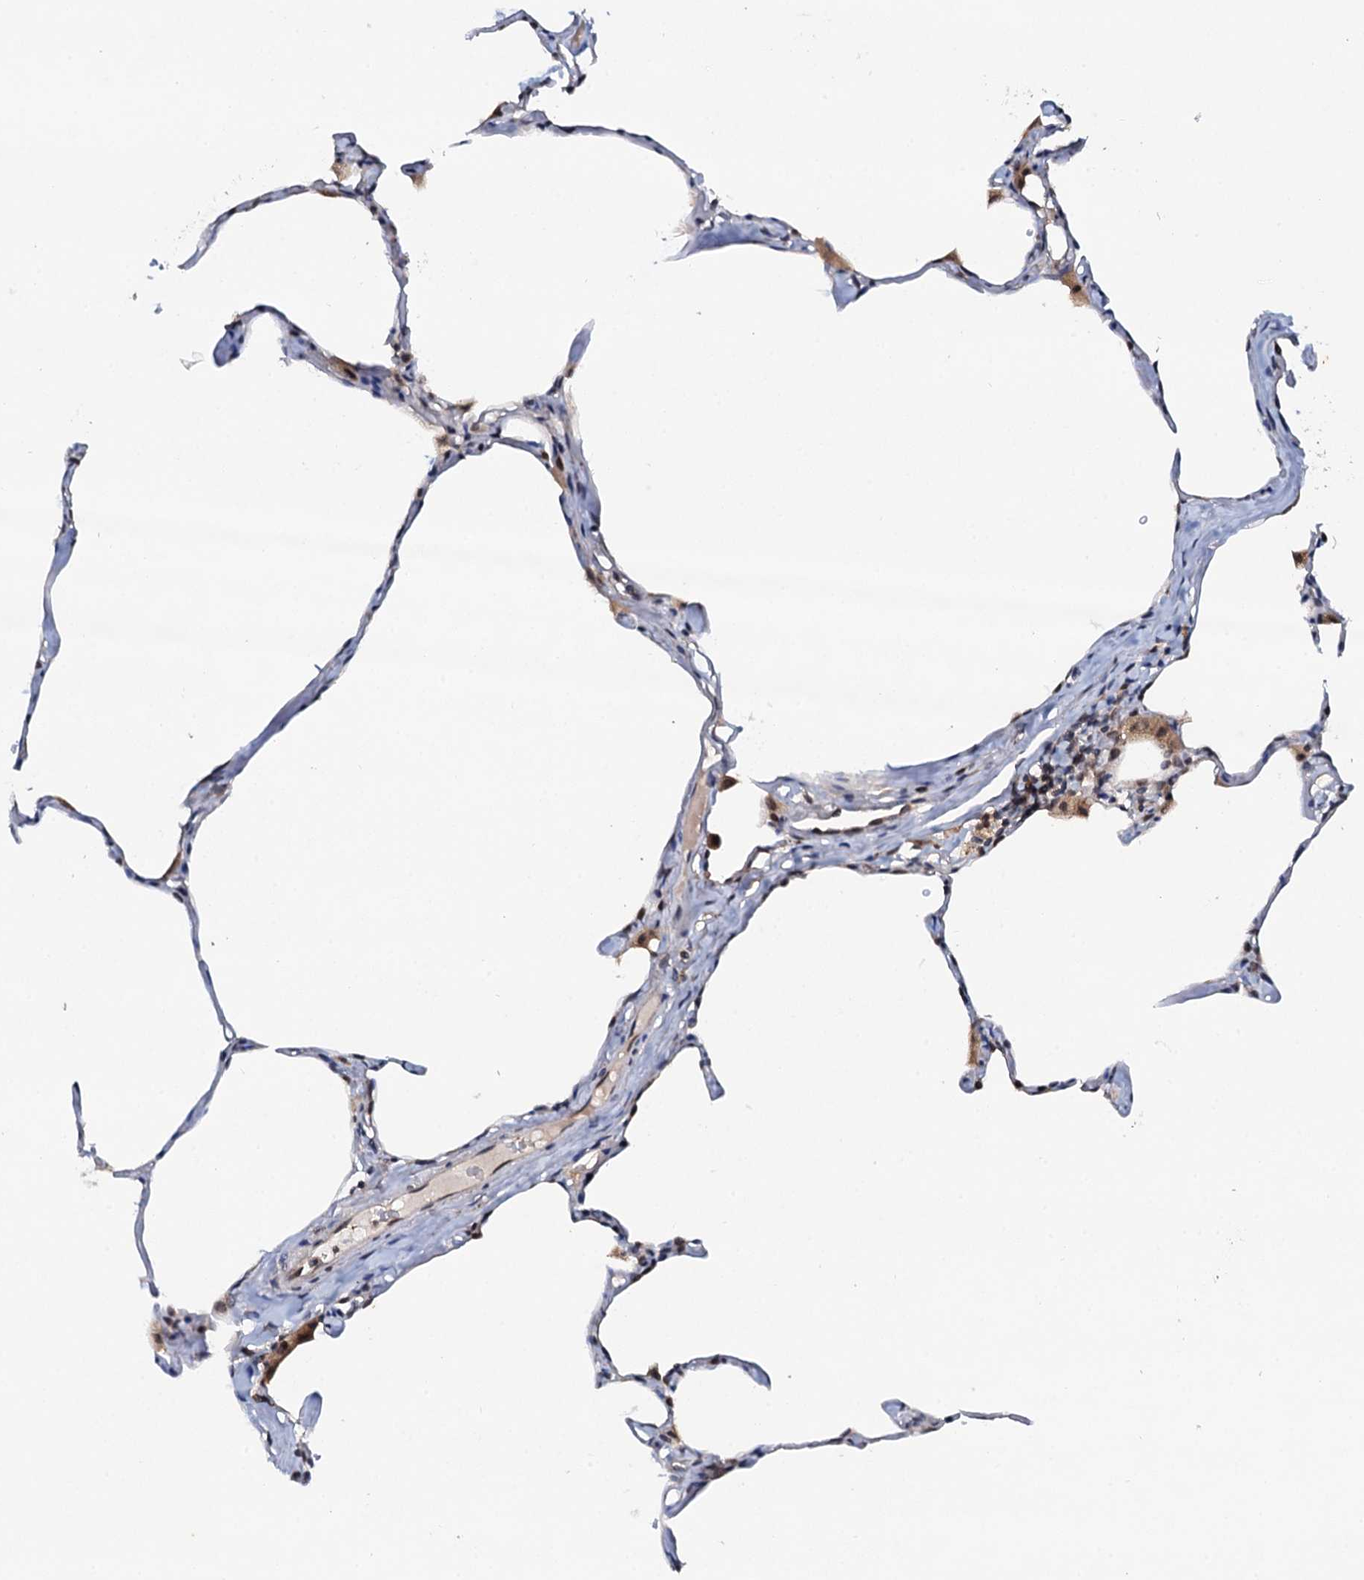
{"staining": {"intensity": "moderate", "quantity": "<25%", "location": "cytoplasmic/membranous"}, "tissue": "lung", "cell_type": "Alveolar cells", "image_type": "normal", "snomed": [{"axis": "morphology", "description": "Normal tissue, NOS"}, {"axis": "topography", "description": "Lung"}], "caption": "Immunohistochemical staining of benign human lung shows low levels of moderate cytoplasmic/membranous expression in about <25% of alveolar cells.", "gene": "SNTA1", "patient": {"sex": "male", "age": 65}}